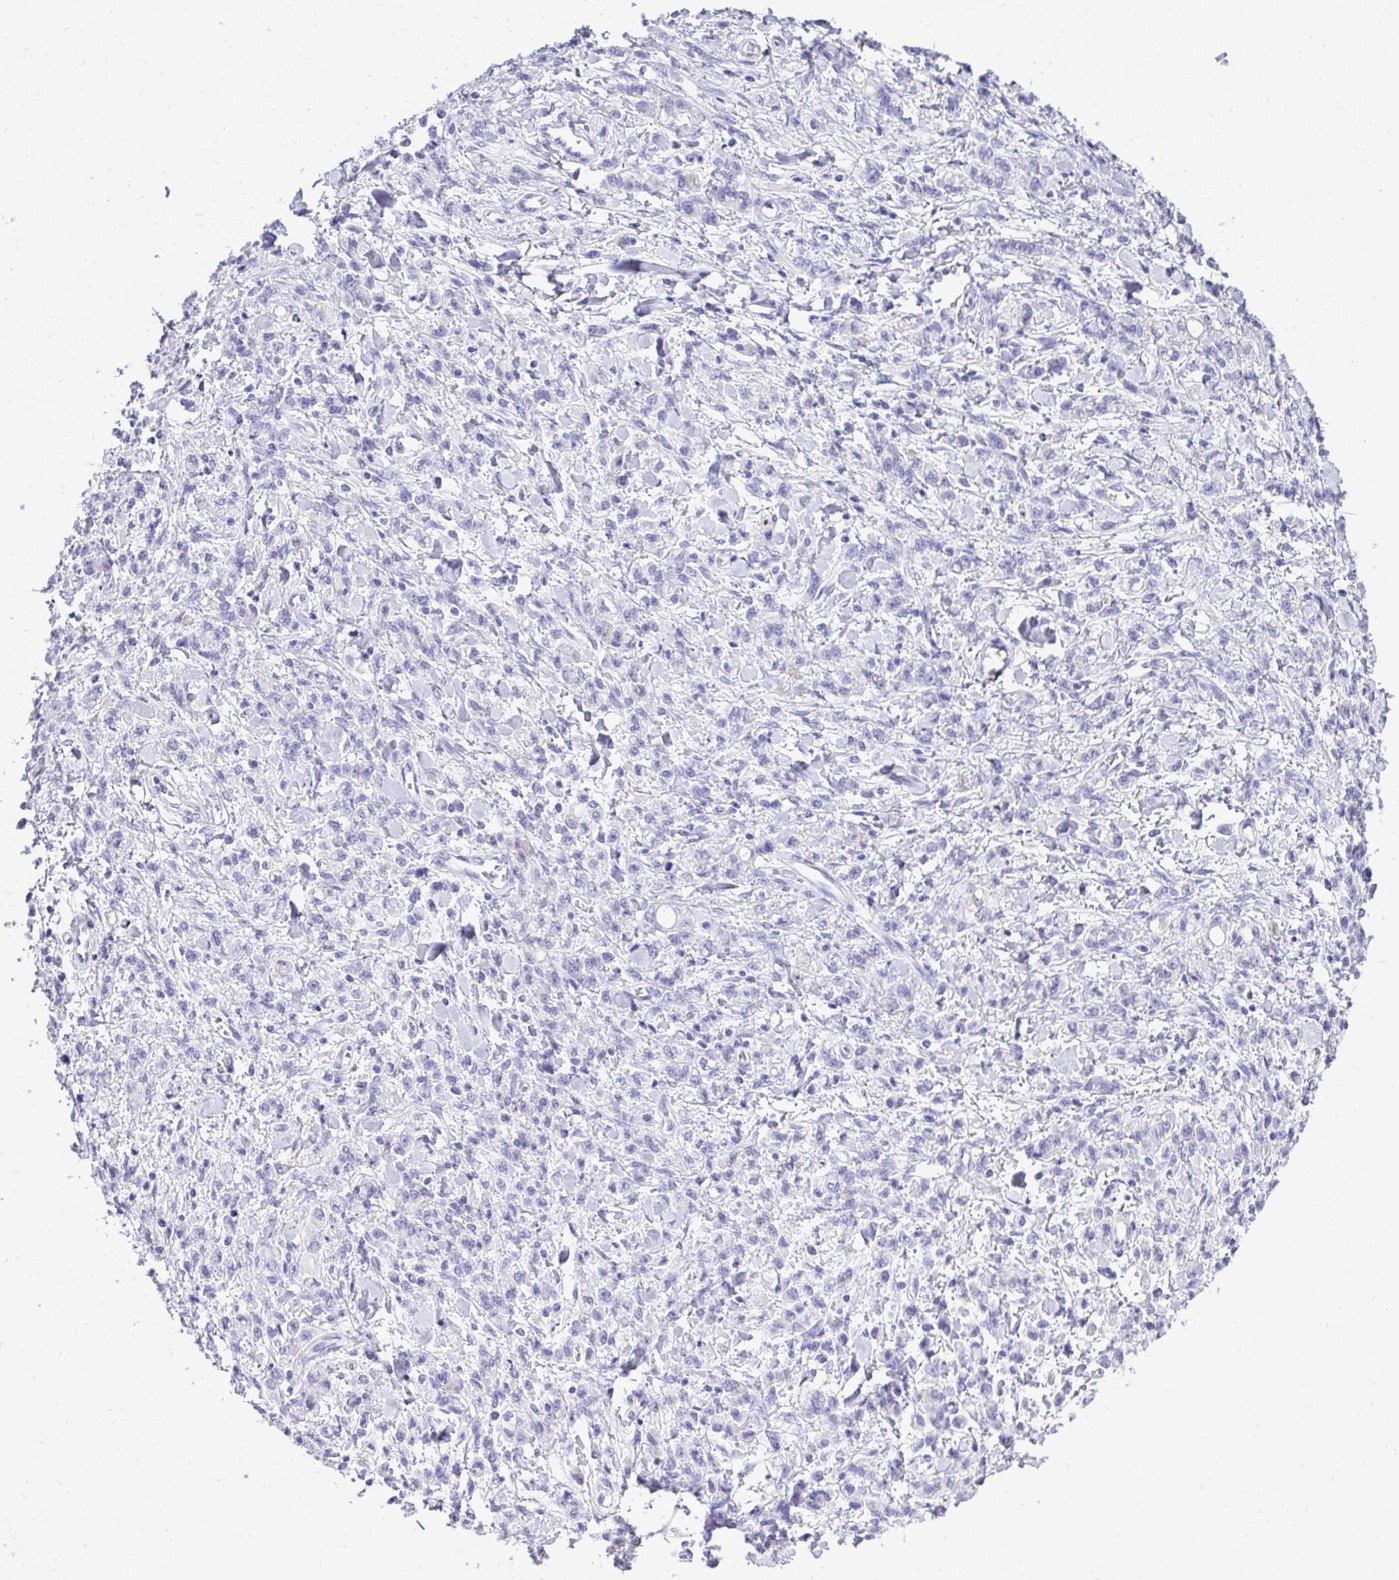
{"staining": {"intensity": "negative", "quantity": "none", "location": "none"}, "tissue": "stomach cancer", "cell_type": "Tumor cells", "image_type": "cancer", "snomed": [{"axis": "morphology", "description": "Adenocarcinoma, NOS"}, {"axis": "topography", "description": "Stomach"}], "caption": "A high-resolution photomicrograph shows immunohistochemistry (IHC) staining of adenocarcinoma (stomach), which reveals no significant expression in tumor cells.", "gene": "ST6GALNAC3", "patient": {"sex": "male", "age": 77}}